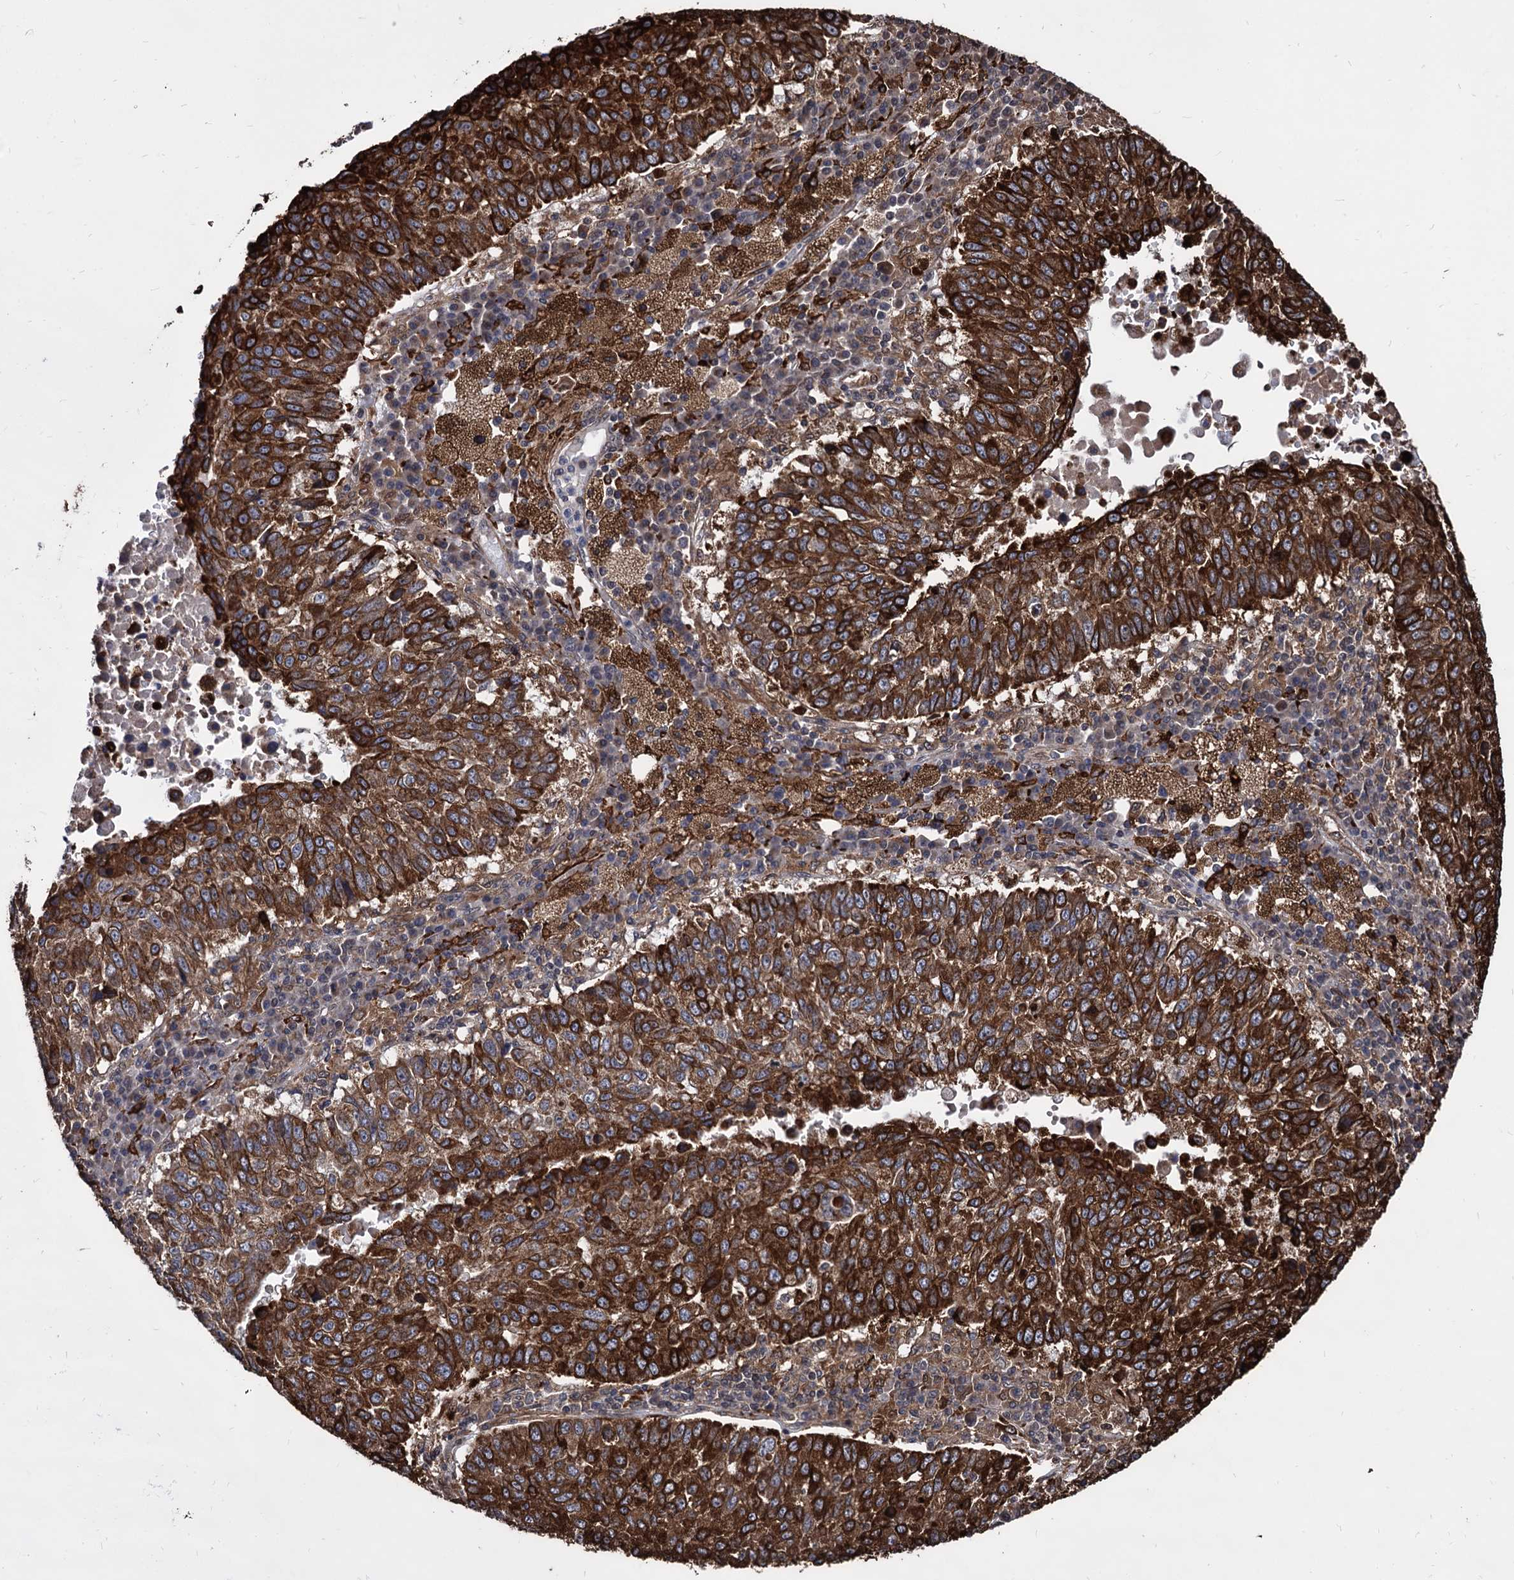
{"staining": {"intensity": "strong", "quantity": ">75%", "location": "cytoplasmic/membranous"}, "tissue": "lung cancer", "cell_type": "Tumor cells", "image_type": "cancer", "snomed": [{"axis": "morphology", "description": "Squamous cell carcinoma, NOS"}, {"axis": "topography", "description": "Lung"}], "caption": "Lung cancer was stained to show a protein in brown. There is high levels of strong cytoplasmic/membranous staining in about >75% of tumor cells.", "gene": "ANKRD12", "patient": {"sex": "male", "age": 73}}